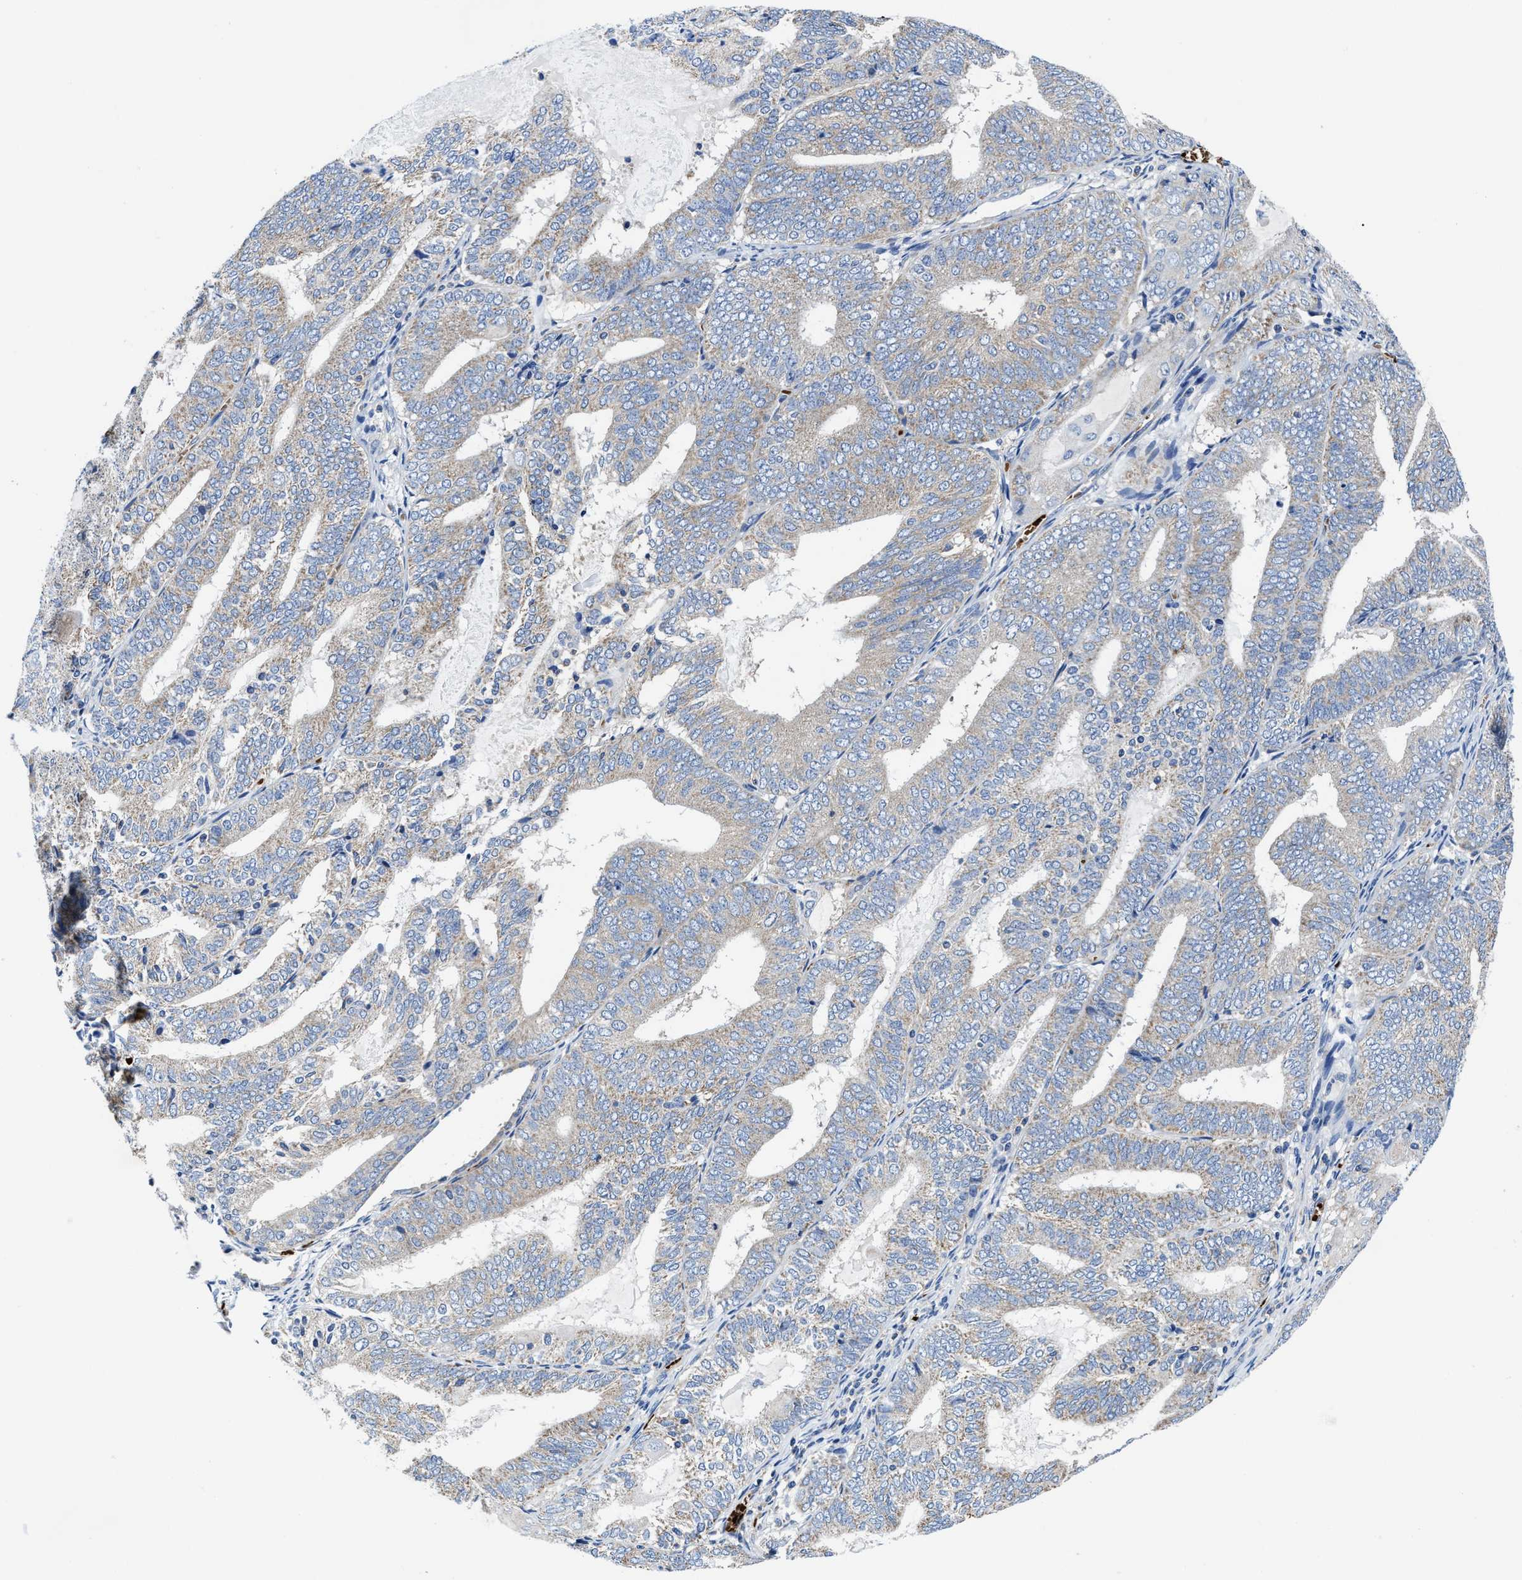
{"staining": {"intensity": "negative", "quantity": "none", "location": "none"}, "tissue": "endometrial cancer", "cell_type": "Tumor cells", "image_type": "cancer", "snomed": [{"axis": "morphology", "description": "Adenocarcinoma, NOS"}, {"axis": "topography", "description": "Endometrium"}], "caption": "This is an IHC photomicrograph of human adenocarcinoma (endometrial). There is no positivity in tumor cells.", "gene": "PHLPP1", "patient": {"sex": "female", "age": 81}}